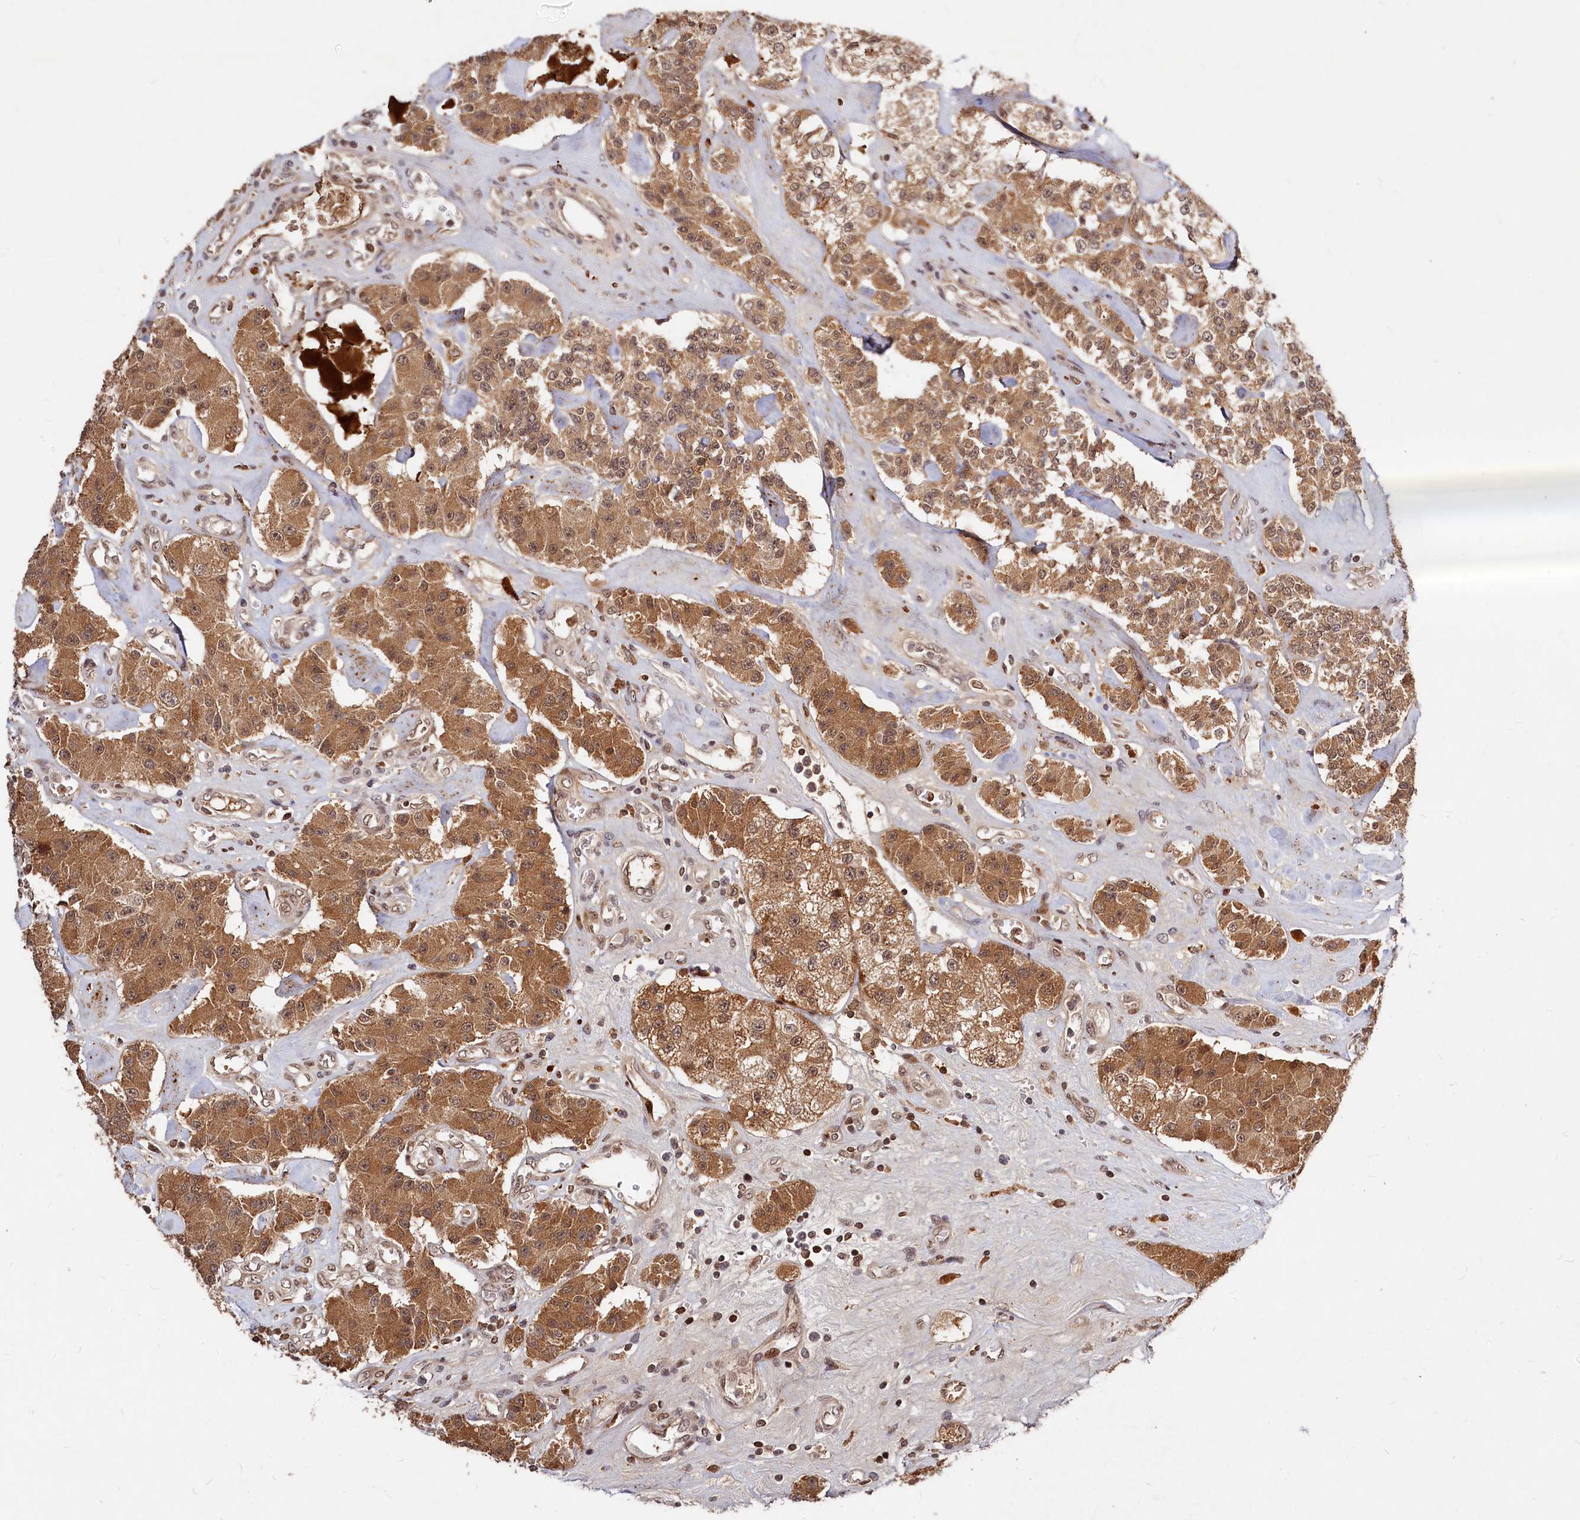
{"staining": {"intensity": "moderate", "quantity": ">75%", "location": "cytoplasmic/membranous"}, "tissue": "carcinoid", "cell_type": "Tumor cells", "image_type": "cancer", "snomed": [{"axis": "morphology", "description": "Carcinoid, malignant, NOS"}, {"axis": "topography", "description": "Pancreas"}], "caption": "Immunohistochemical staining of human carcinoid (malignant) displays medium levels of moderate cytoplasmic/membranous protein positivity in about >75% of tumor cells. (IHC, brightfield microscopy, high magnification).", "gene": "TRAPPC4", "patient": {"sex": "male", "age": 41}}